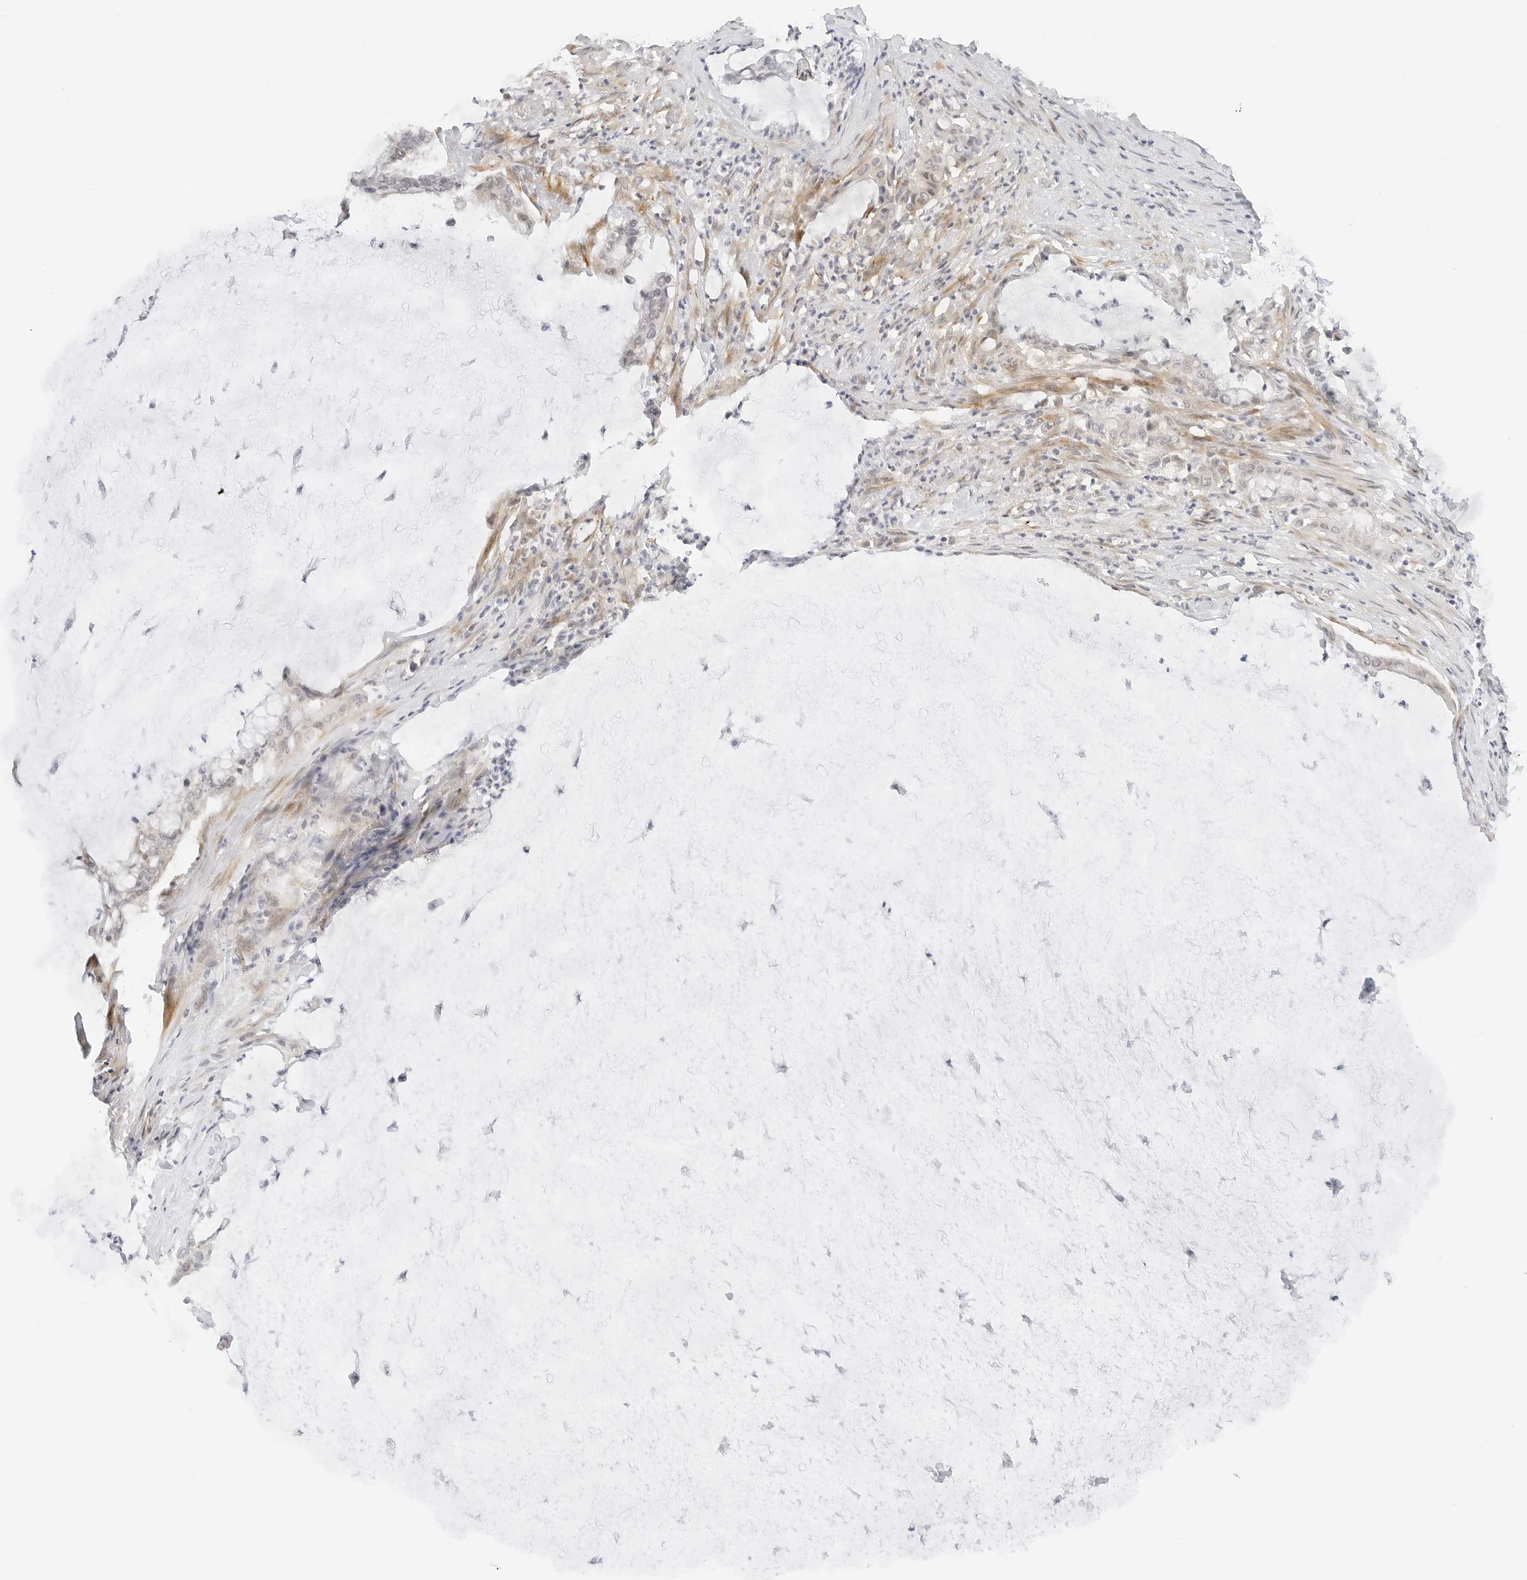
{"staining": {"intensity": "negative", "quantity": "none", "location": "none"}, "tissue": "pancreatic cancer", "cell_type": "Tumor cells", "image_type": "cancer", "snomed": [{"axis": "morphology", "description": "Adenocarcinoma, NOS"}, {"axis": "topography", "description": "Pancreas"}], "caption": "The immunohistochemistry (IHC) micrograph has no significant staining in tumor cells of pancreatic cancer tissue.", "gene": "NEO1", "patient": {"sex": "male", "age": 41}}